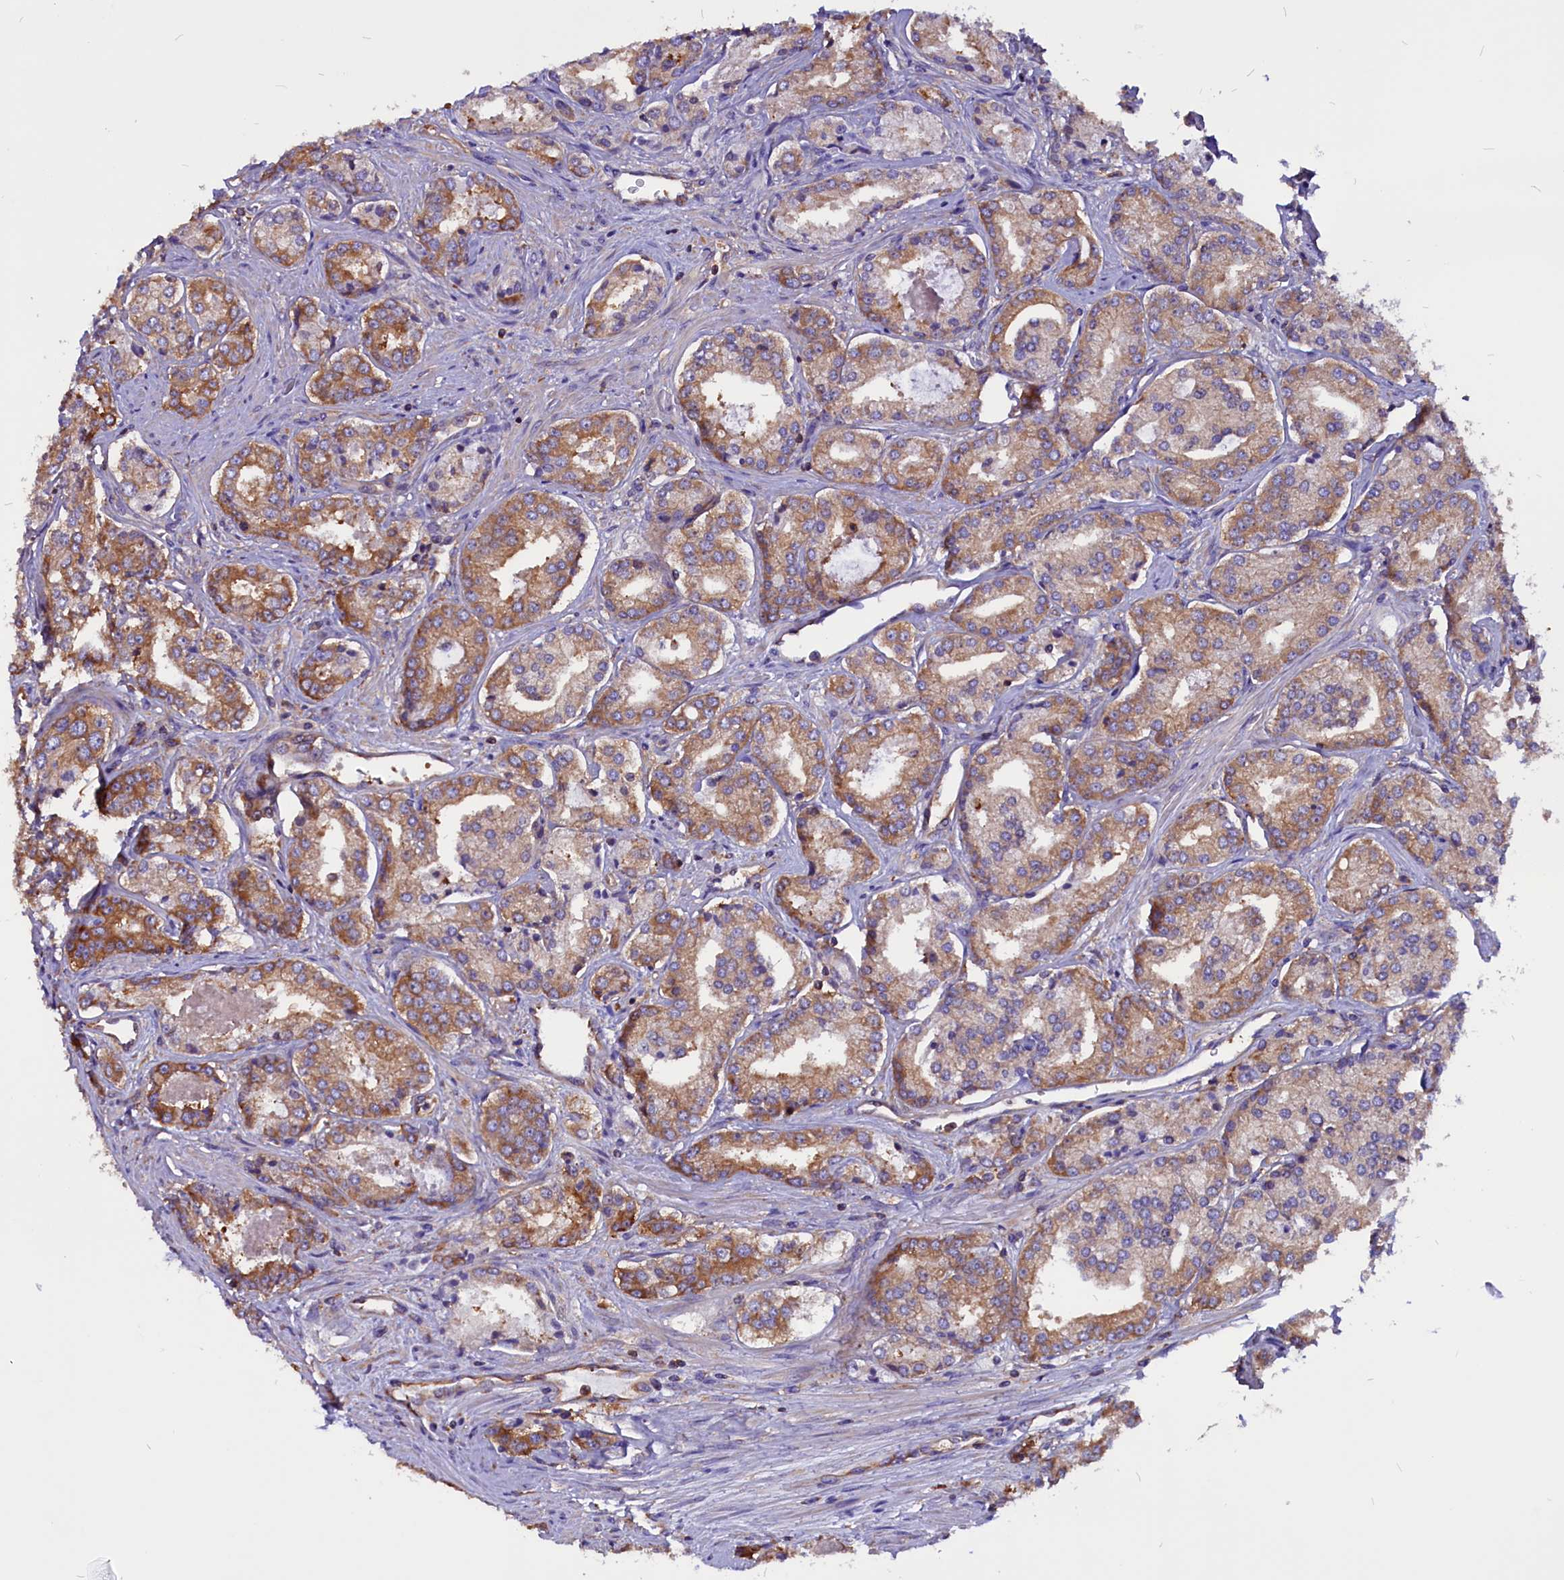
{"staining": {"intensity": "moderate", "quantity": ">75%", "location": "cytoplasmic/membranous"}, "tissue": "prostate cancer", "cell_type": "Tumor cells", "image_type": "cancer", "snomed": [{"axis": "morphology", "description": "Adenocarcinoma, Low grade"}, {"axis": "topography", "description": "Prostate"}], "caption": "Immunohistochemical staining of prostate cancer (adenocarcinoma (low-grade)) reveals medium levels of moderate cytoplasmic/membranous staining in approximately >75% of tumor cells.", "gene": "EIF3G", "patient": {"sex": "male", "age": 68}}